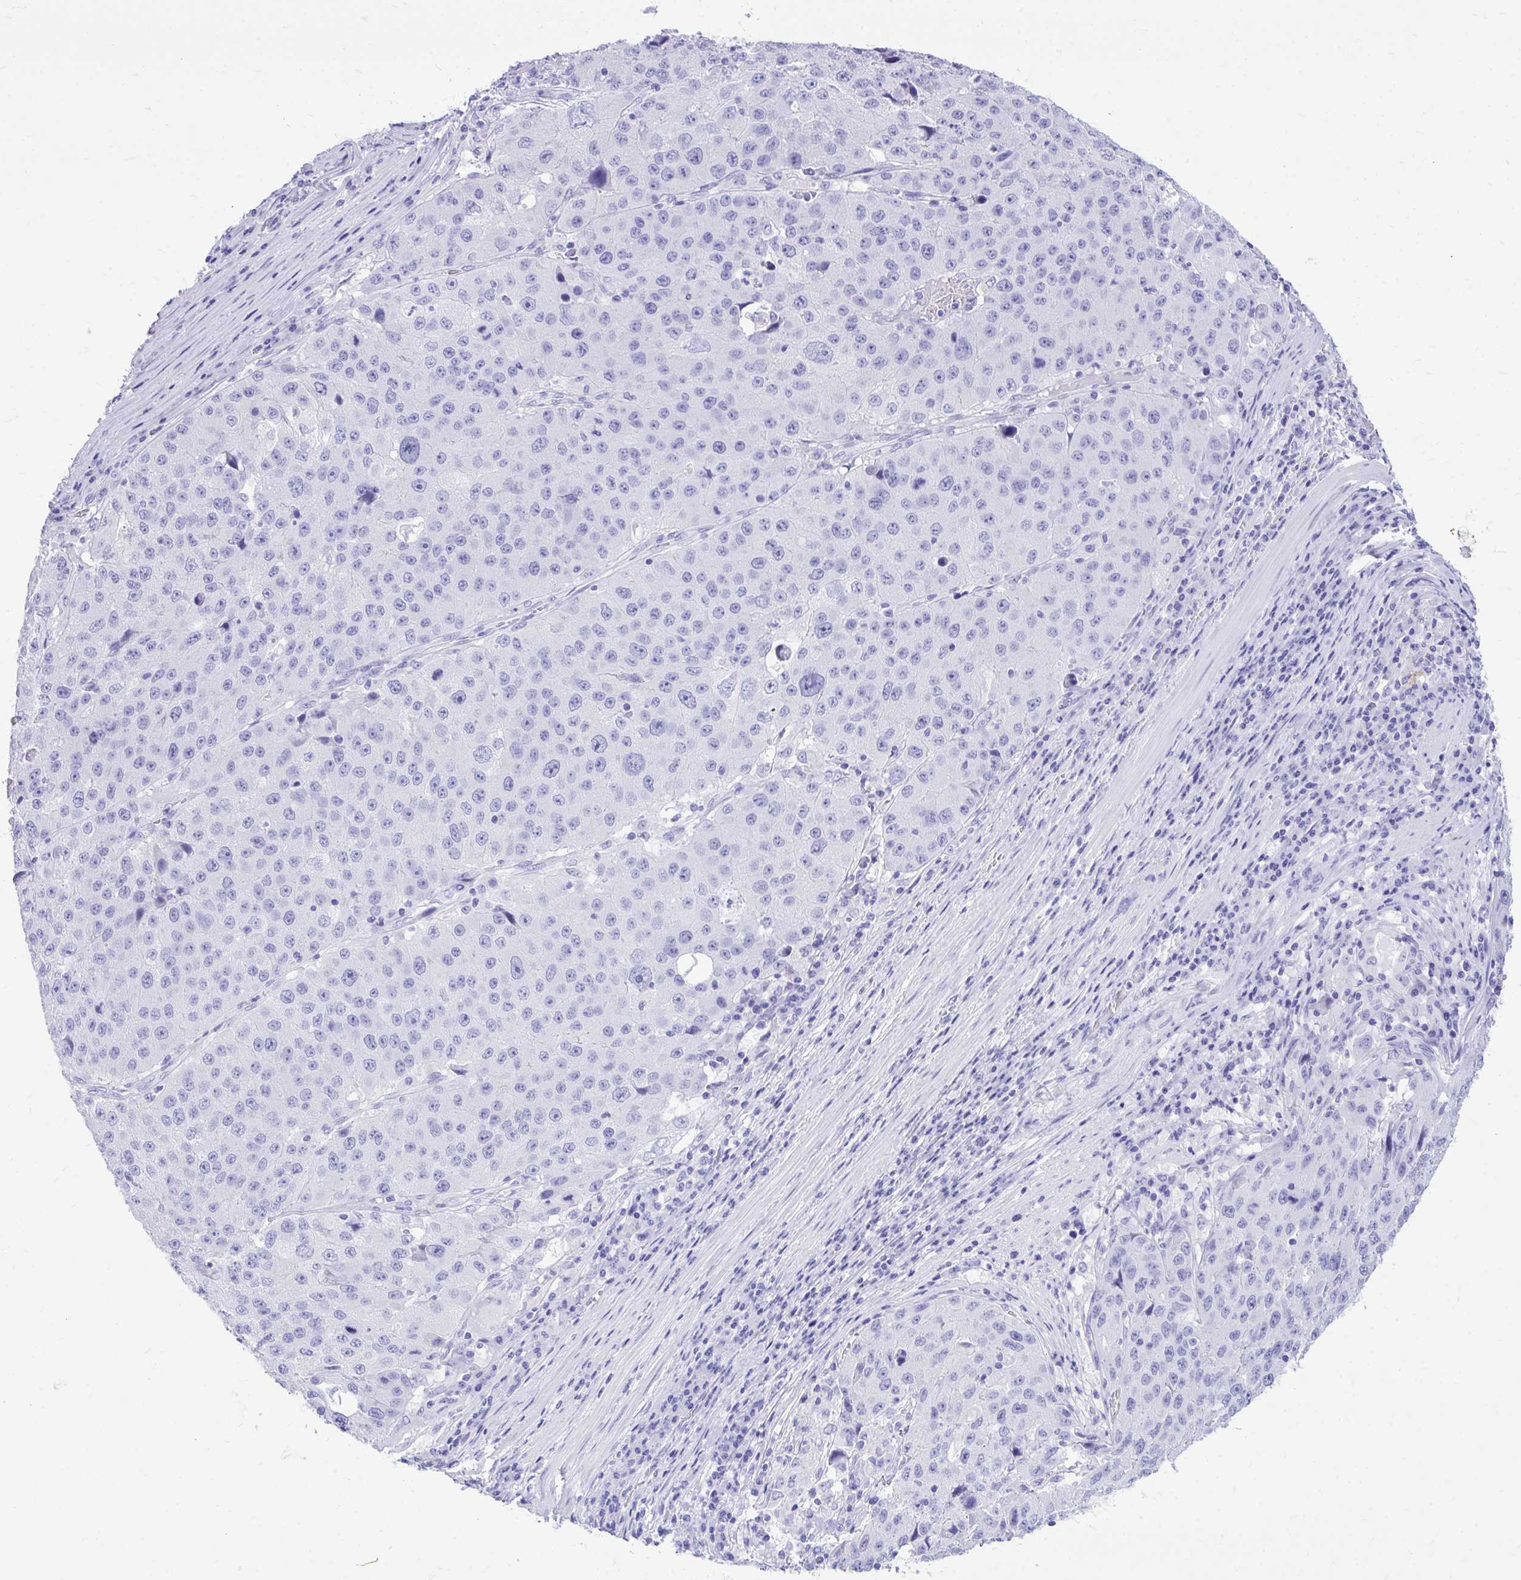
{"staining": {"intensity": "negative", "quantity": "none", "location": "none"}, "tissue": "stomach cancer", "cell_type": "Tumor cells", "image_type": "cancer", "snomed": [{"axis": "morphology", "description": "Adenocarcinoma, NOS"}, {"axis": "topography", "description": "Stomach"}], "caption": "Stomach cancer was stained to show a protein in brown. There is no significant positivity in tumor cells. (DAB immunohistochemistry visualized using brightfield microscopy, high magnification).", "gene": "MON1A", "patient": {"sex": "male", "age": 71}}